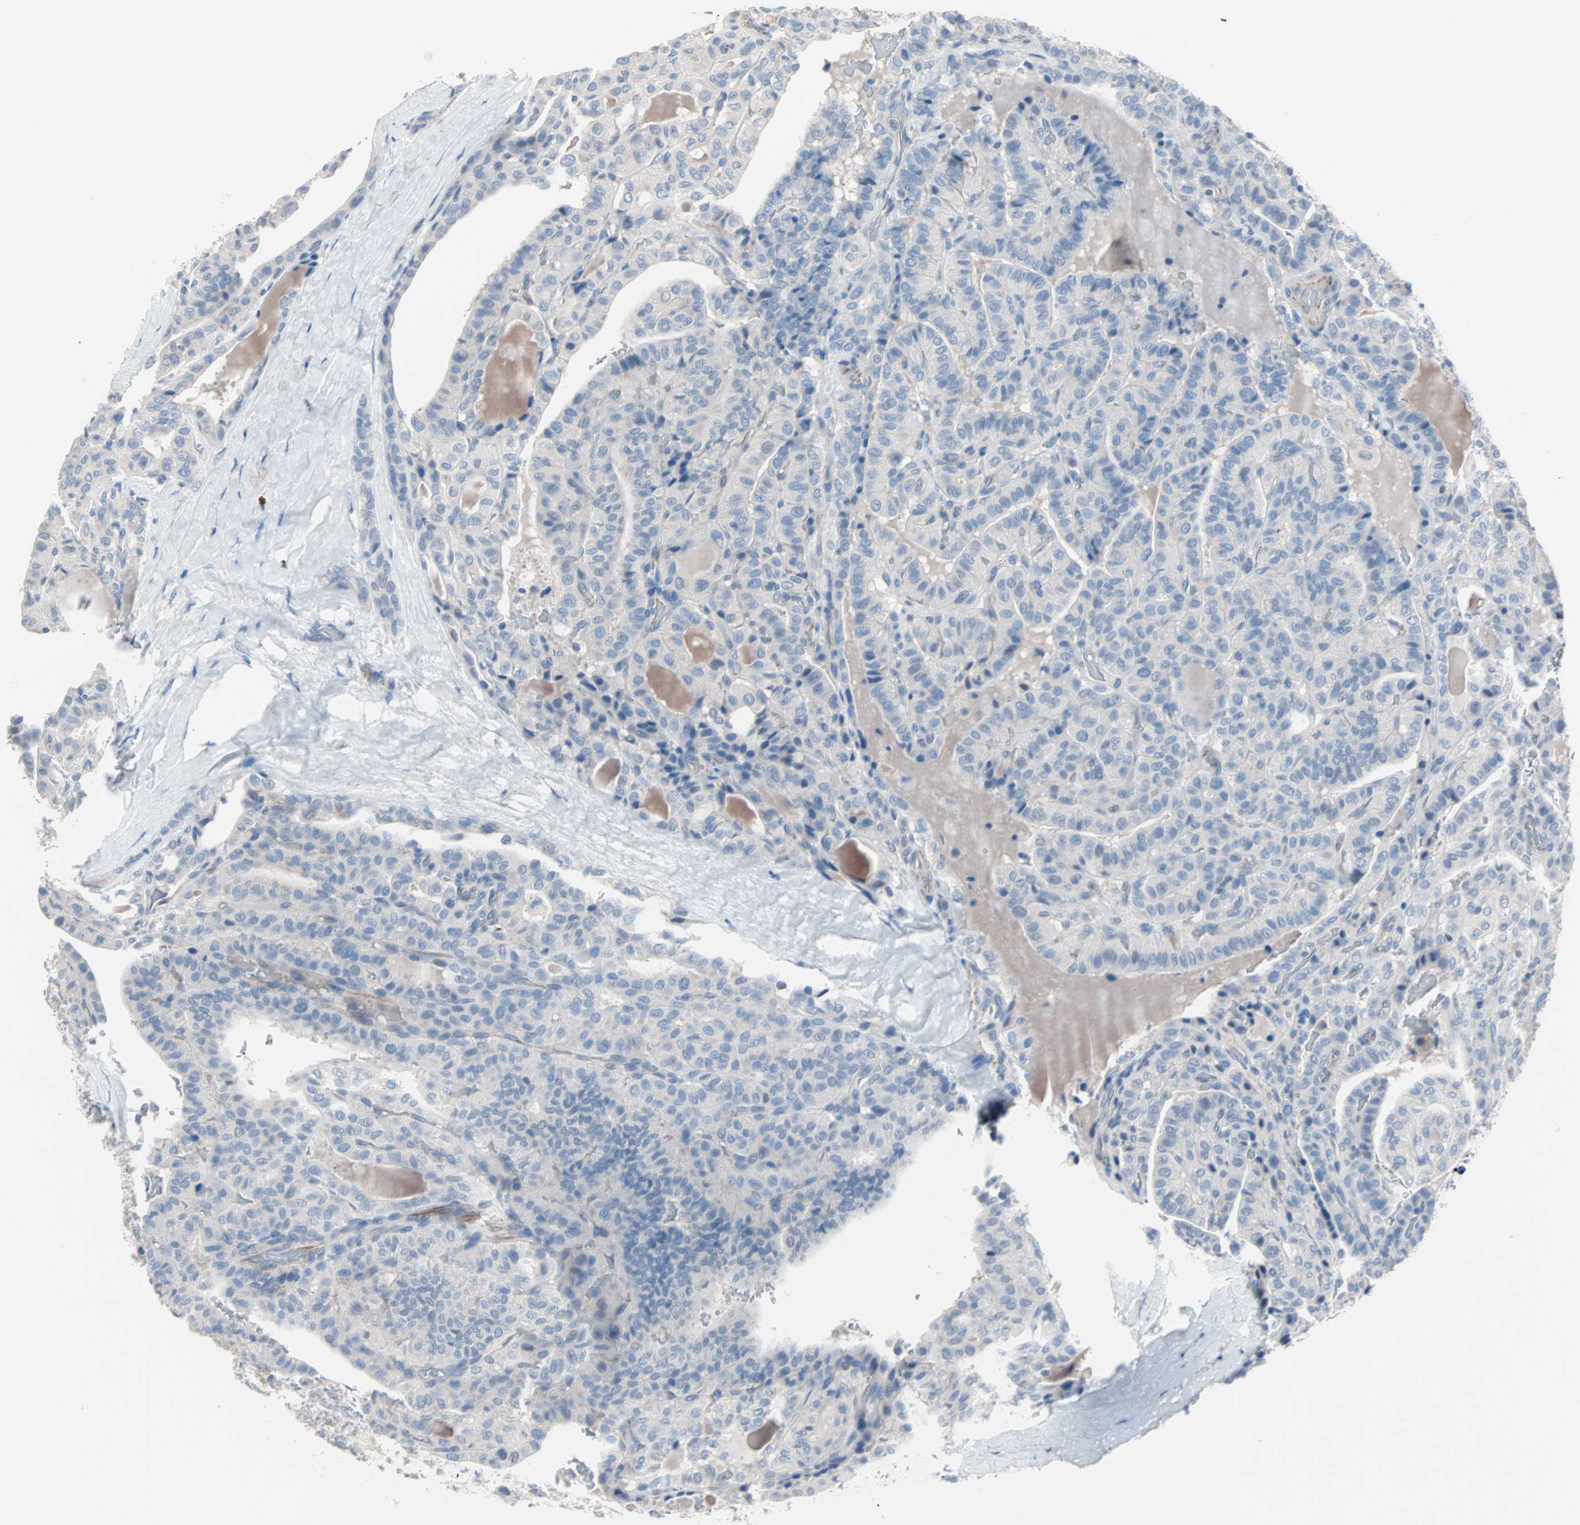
{"staining": {"intensity": "negative", "quantity": "none", "location": "none"}, "tissue": "thyroid cancer", "cell_type": "Tumor cells", "image_type": "cancer", "snomed": [{"axis": "morphology", "description": "Papillary adenocarcinoma, NOS"}, {"axis": "topography", "description": "Thyroid gland"}], "caption": "Thyroid papillary adenocarcinoma stained for a protein using immunohistochemistry shows no staining tumor cells.", "gene": "ULBP1", "patient": {"sex": "male", "age": 77}}